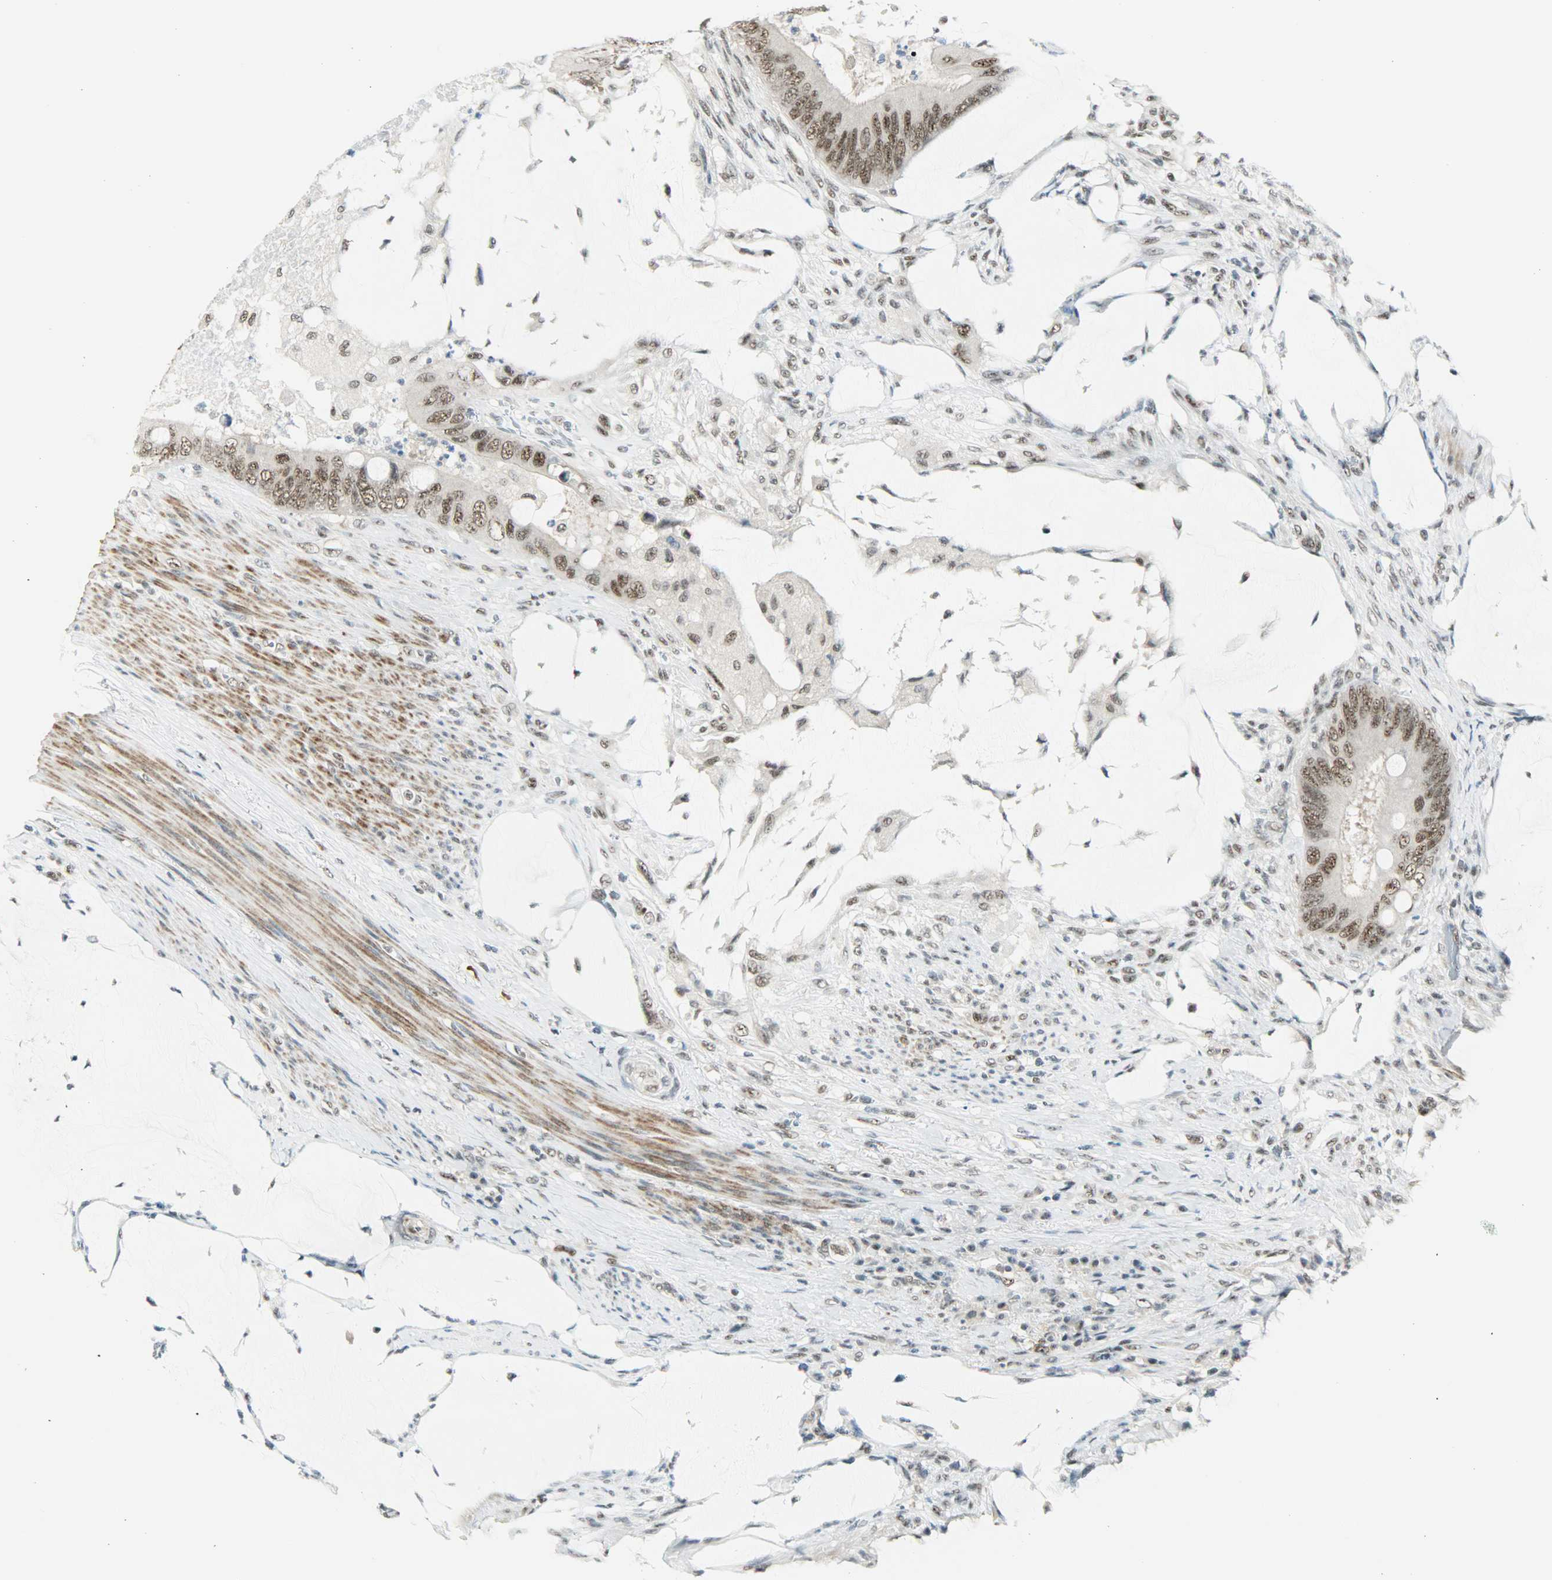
{"staining": {"intensity": "moderate", "quantity": ">75%", "location": "nuclear"}, "tissue": "colorectal cancer", "cell_type": "Tumor cells", "image_type": "cancer", "snomed": [{"axis": "morphology", "description": "Adenocarcinoma, NOS"}, {"axis": "topography", "description": "Rectum"}], "caption": "Tumor cells reveal medium levels of moderate nuclear positivity in about >75% of cells in colorectal cancer.", "gene": "SUGP1", "patient": {"sex": "female", "age": 77}}